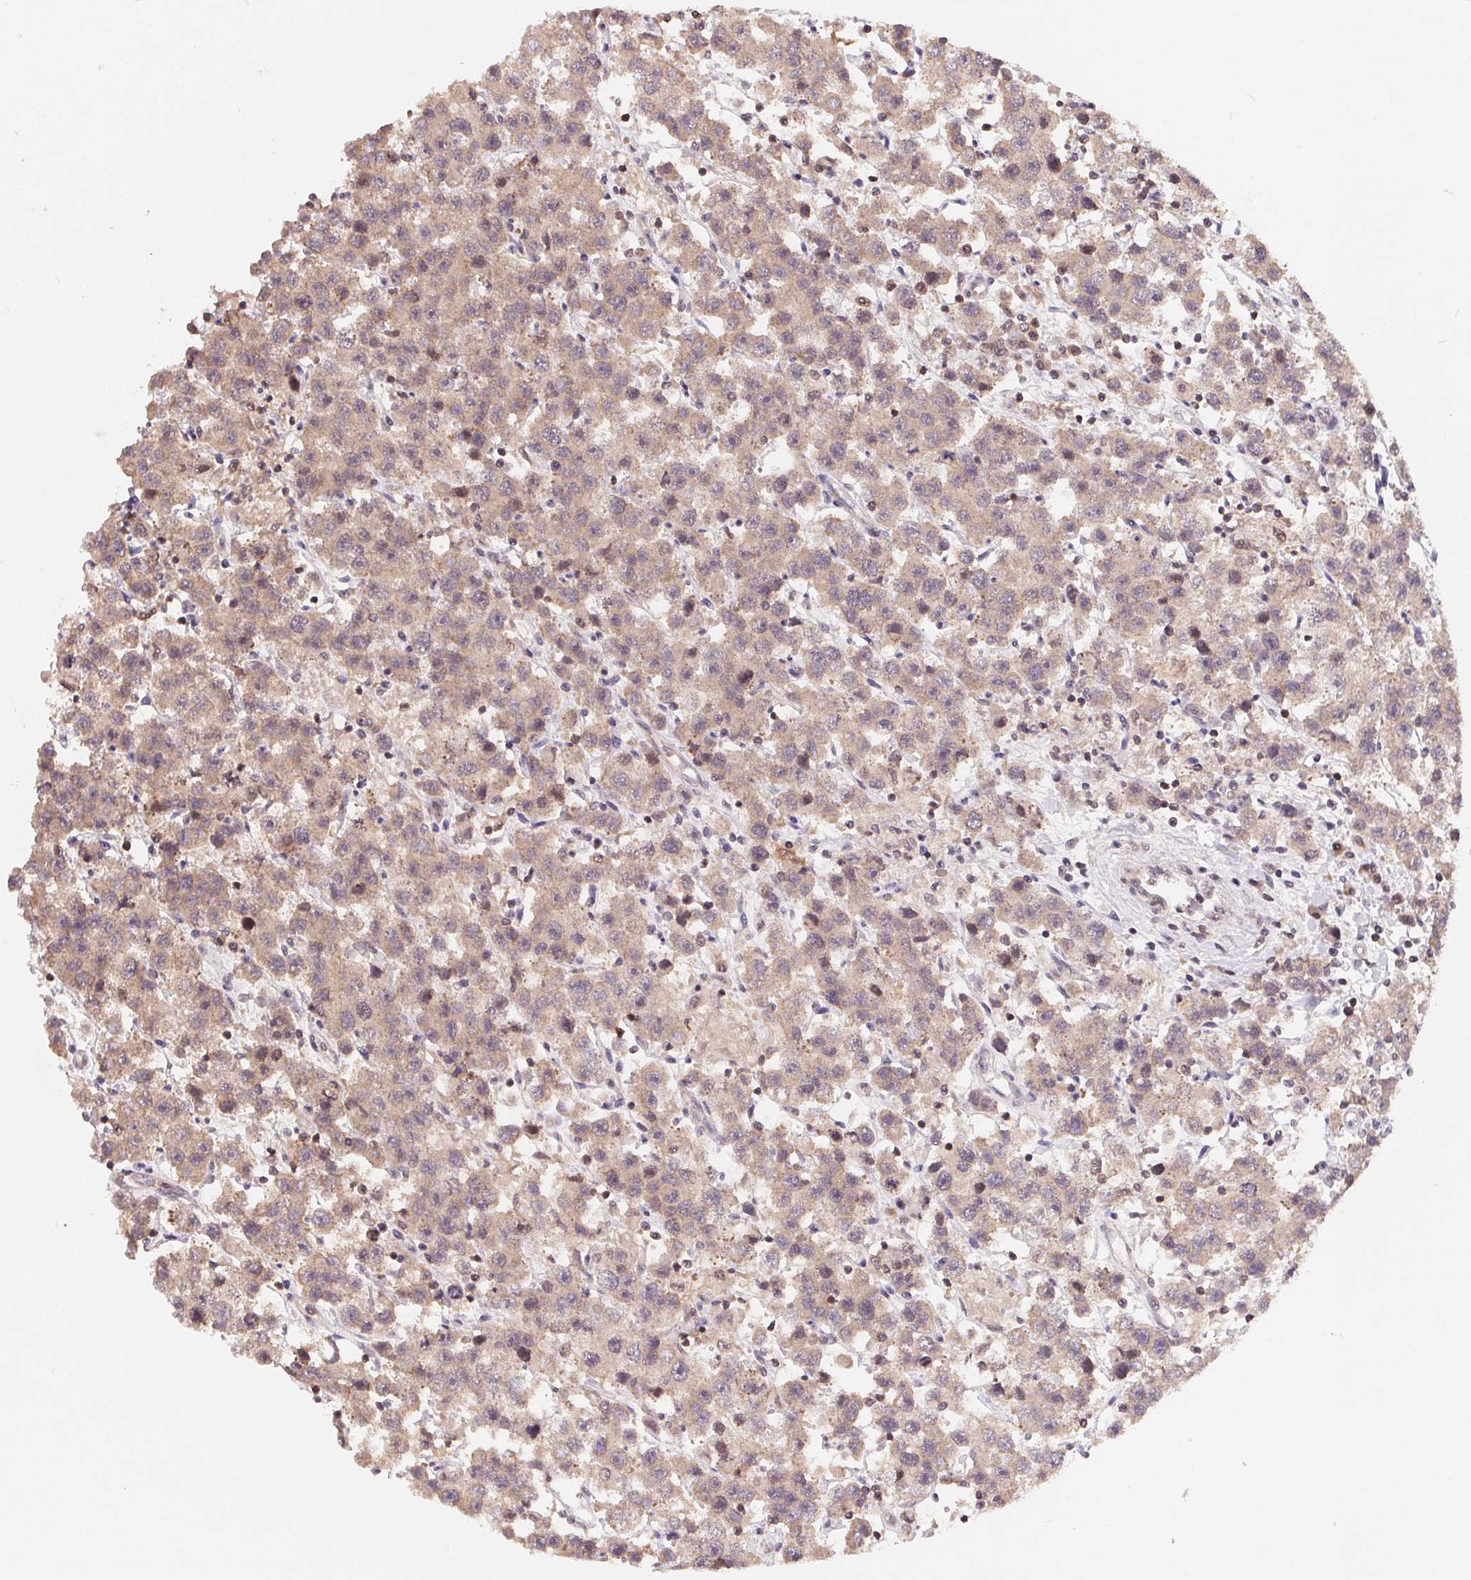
{"staining": {"intensity": "weak", "quantity": "25%-75%", "location": "cytoplasmic/membranous"}, "tissue": "testis cancer", "cell_type": "Tumor cells", "image_type": "cancer", "snomed": [{"axis": "morphology", "description": "Seminoma, NOS"}, {"axis": "topography", "description": "Testis"}], "caption": "This histopathology image demonstrates testis seminoma stained with immunohistochemistry to label a protein in brown. The cytoplasmic/membranous of tumor cells show weak positivity for the protein. Nuclei are counter-stained blue.", "gene": "HMGN3", "patient": {"sex": "male", "age": 45}}